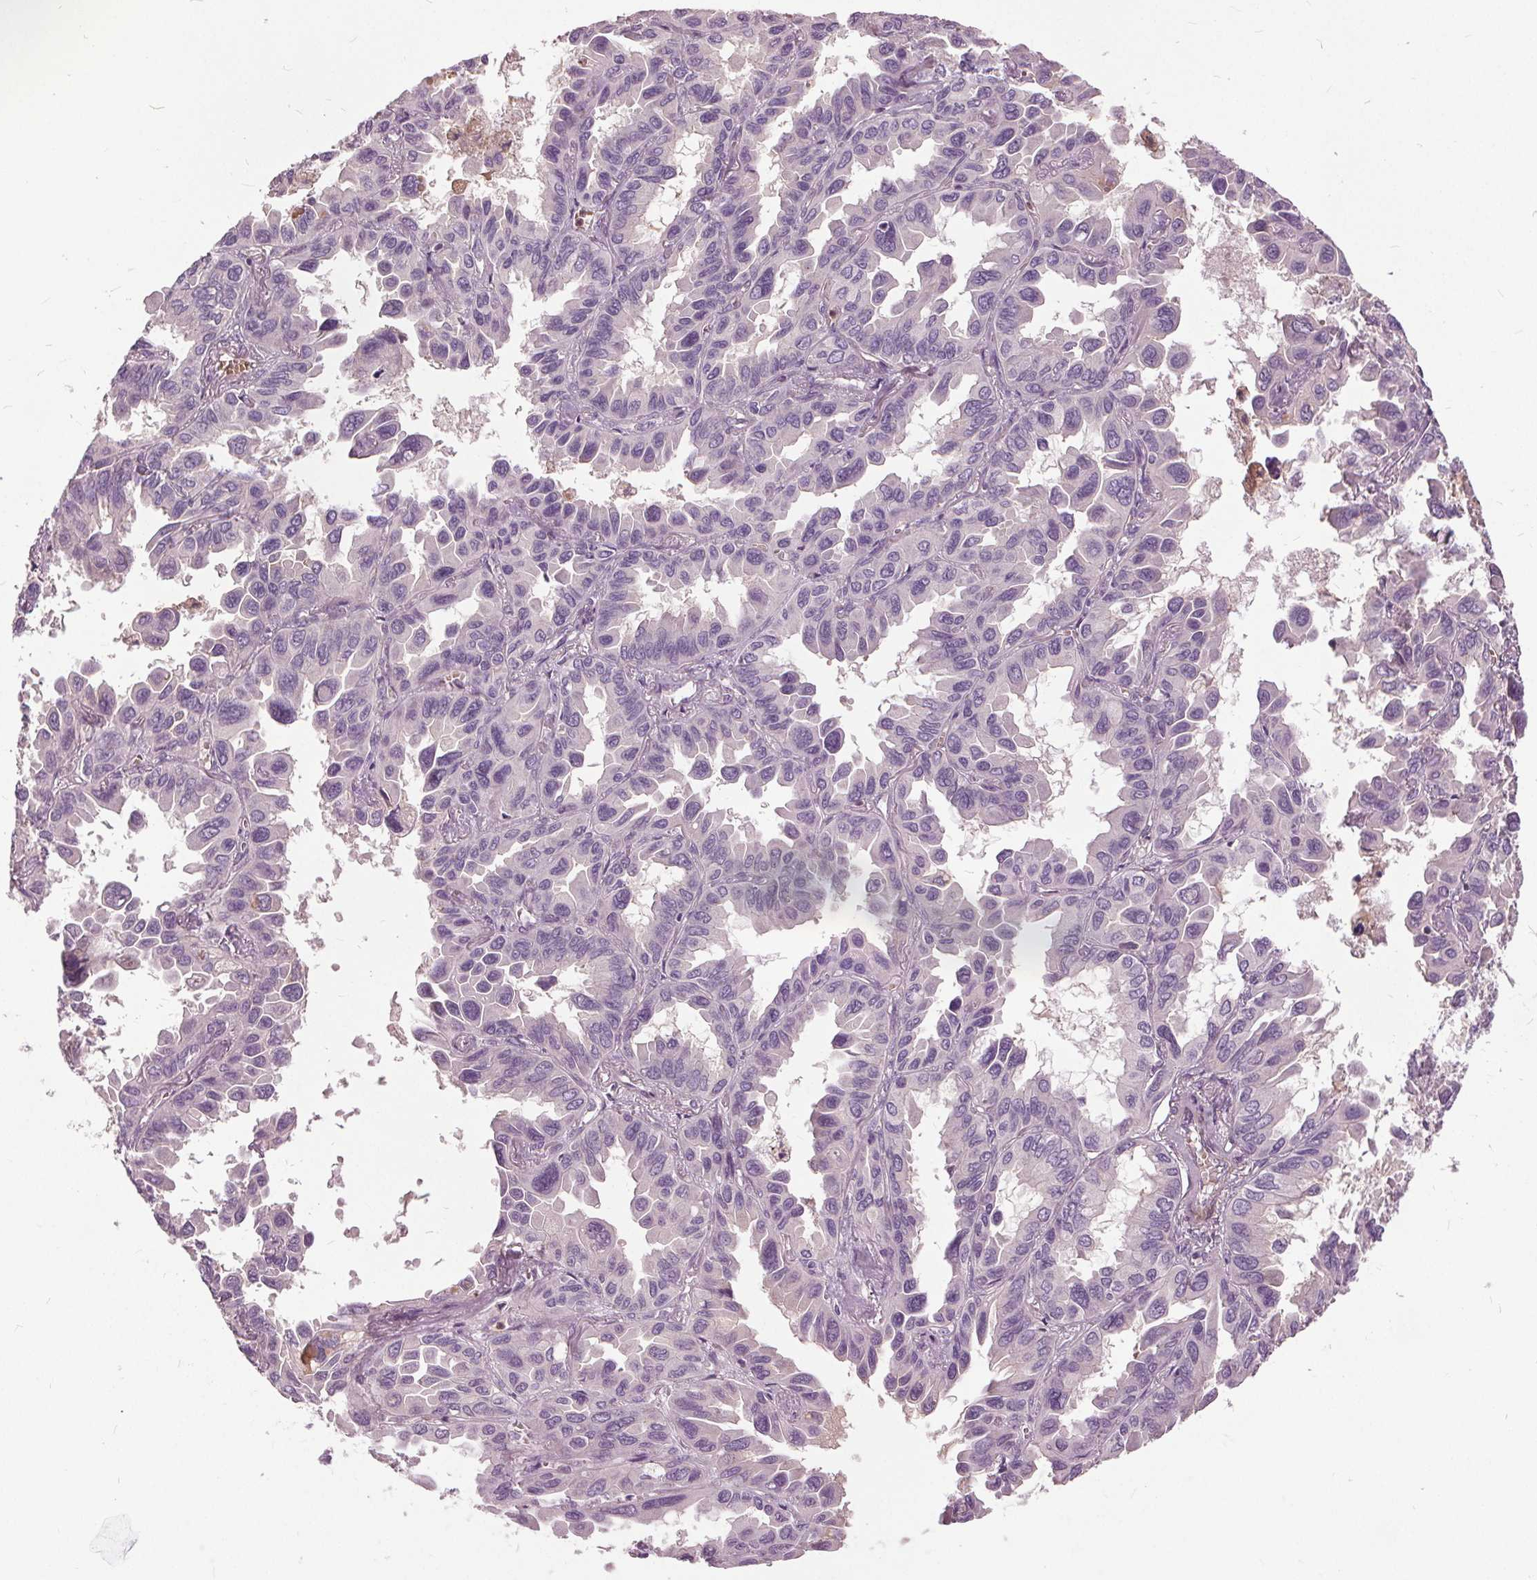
{"staining": {"intensity": "negative", "quantity": "none", "location": "none"}, "tissue": "lung cancer", "cell_type": "Tumor cells", "image_type": "cancer", "snomed": [{"axis": "morphology", "description": "Adenocarcinoma, NOS"}, {"axis": "topography", "description": "Lung"}], "caption": "This is an immunohistochemistry histopathology image of human lung adenocarcinoma. There is no staining in tumor cells.", "gene": "PDGFD", "patient": {"sex": "male", "age": 64}}